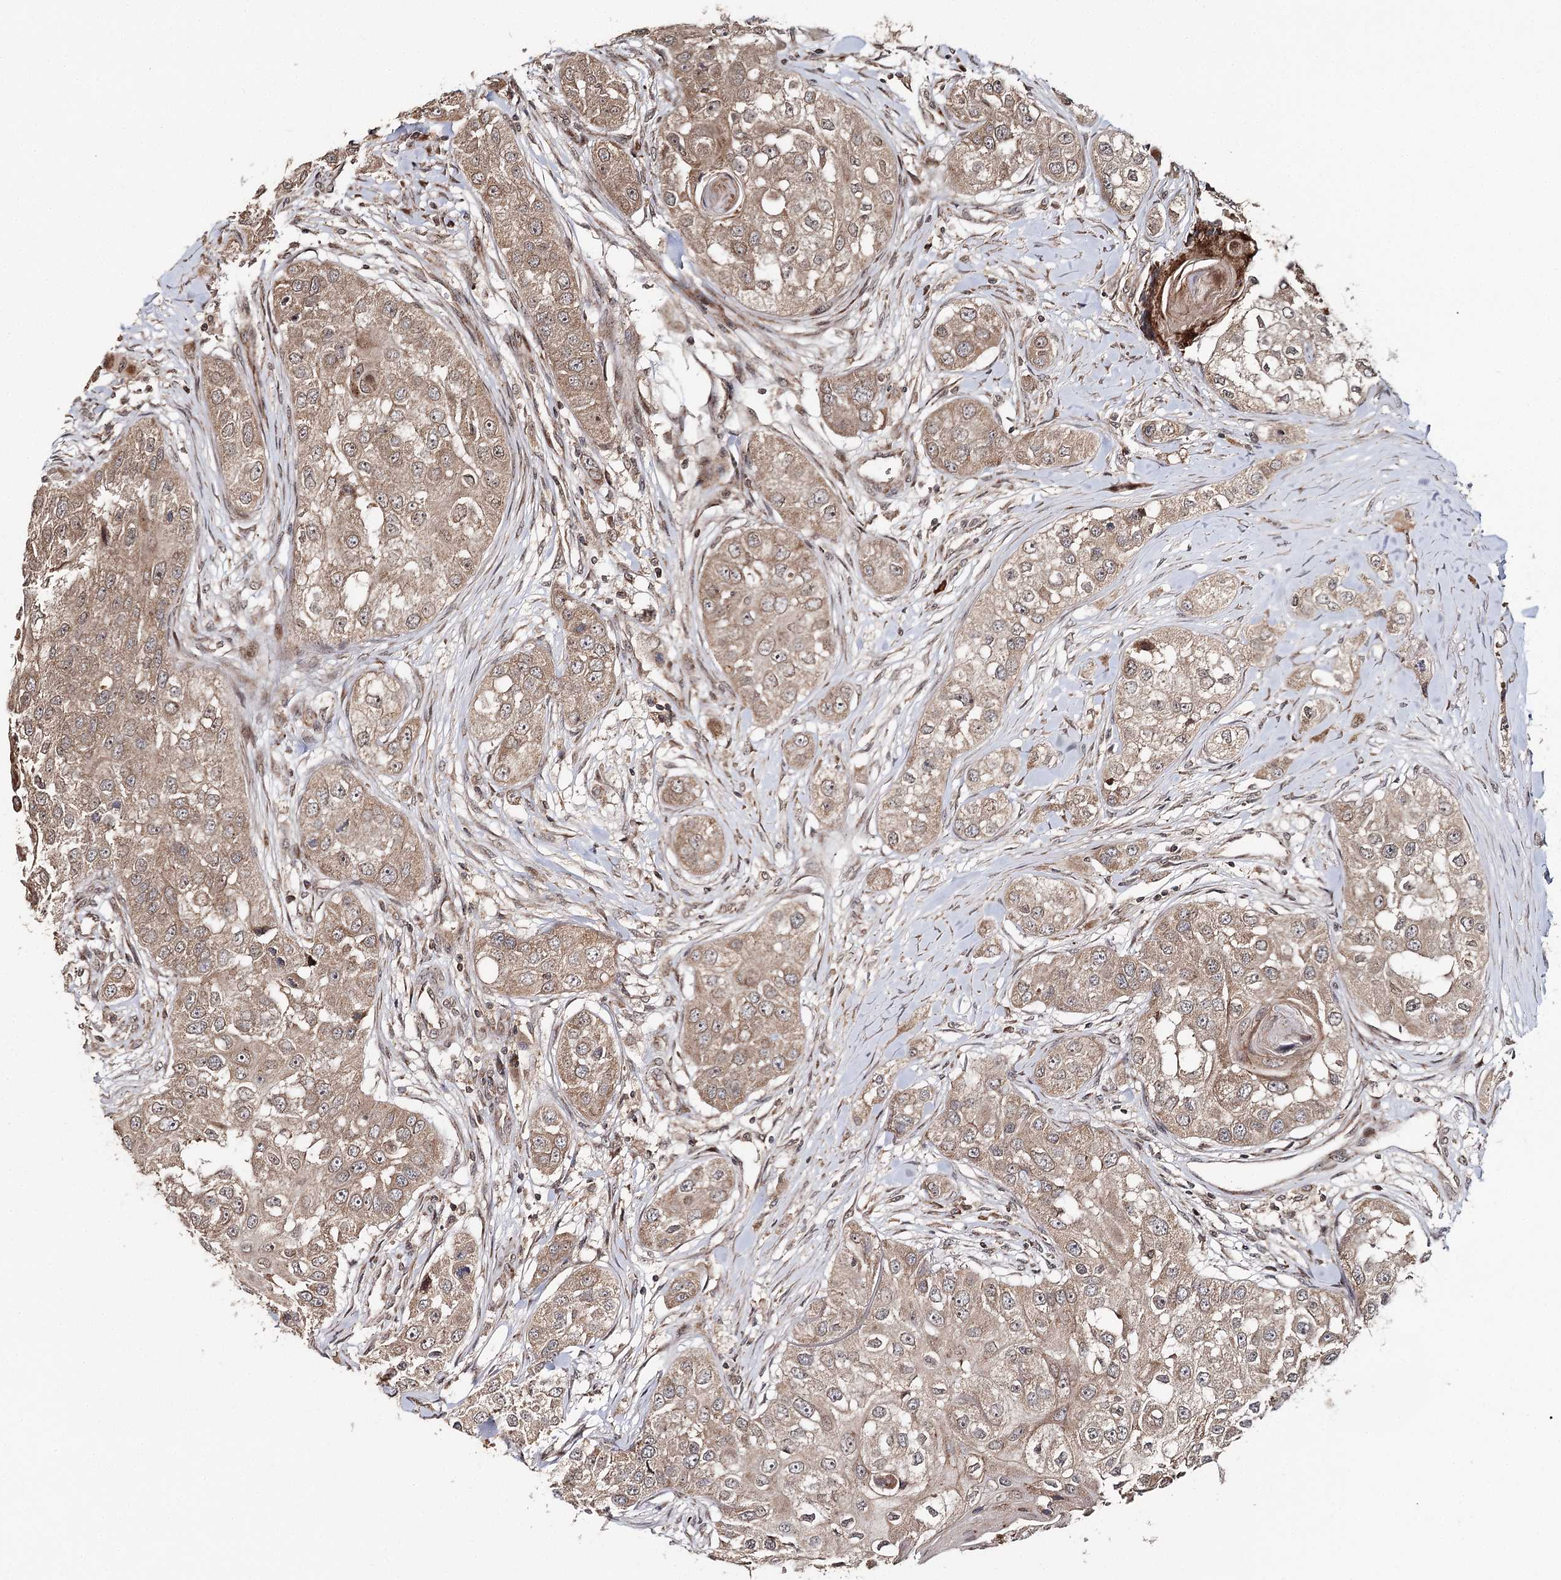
{"staining": {"intensity": "weak", "quantity": ">75%", "location": "cytoplasmic/membranous"}, "tissue": "head and neck cancer", "cell_type": "Tumor cells", "image_type": "cancer", "snomed": [{"axis": "morphology", "description": "Normal tissue, NOS"}, {"axis": "morphology", "description": "Squamous cell carcinoma, NOS"}, {"axis": "topography", "description": "Skeletal muscle"}, {"axis": "topography", "description": "Head-Neck"}], "caption": "Protein expression analysis of human head and neck cancer reveals weak cytoplasmic/membranous staining in about >75% of tumor cells. The staining was performed using DAB (3,3'-diaminobenzidine), with brown indicating positive protein expression. Nuclei are stained blue with hematoxylin.", "gene": "ZNRF3", "patient": {"sex": "male", "age": 51}}